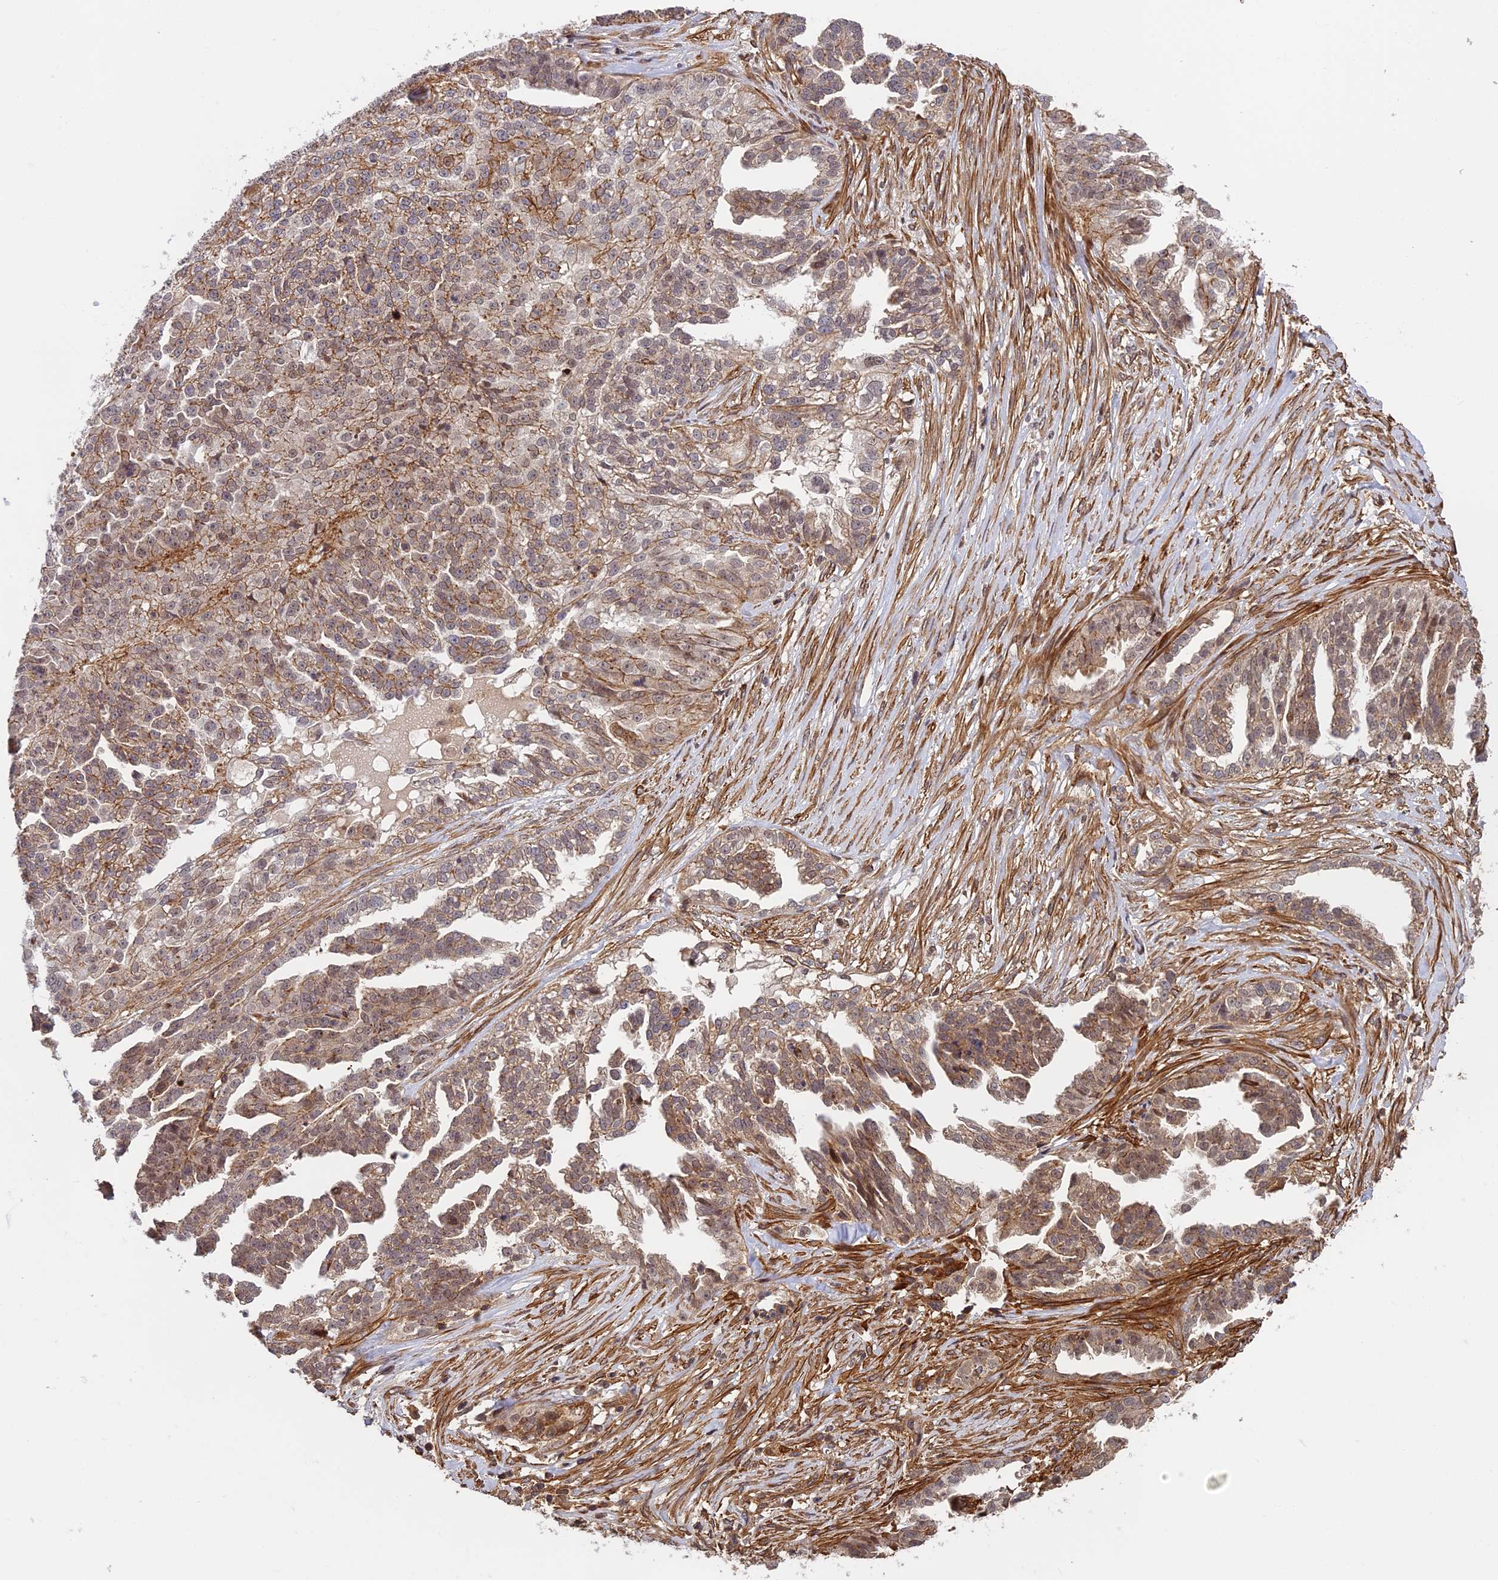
{"staining": {"intensity": "moderate", "quantity": ">75%", "location": "cytoplasmic/membranous"}, "tissue": "ovarian cancer", "cell_type": "Tumor cells", "image_type": "cancer", "snomed": [{"axis": "morphology", "description": "Cystadenocarcinoma, serous, NOS"}, {"axis": "topography", "description": "Ovary"}], "caption": "Immunohistochemistry (IHC) histopathology image of human ovarian serous cystadenocarcinoma stained for a protein (brown), which displays medium levels of moderate cytoplasmic/membranous positivity in approximately >75% of tumor cells.", "gene": "OSBPL1A", "patient": {"sex": "female", "age": 58}}